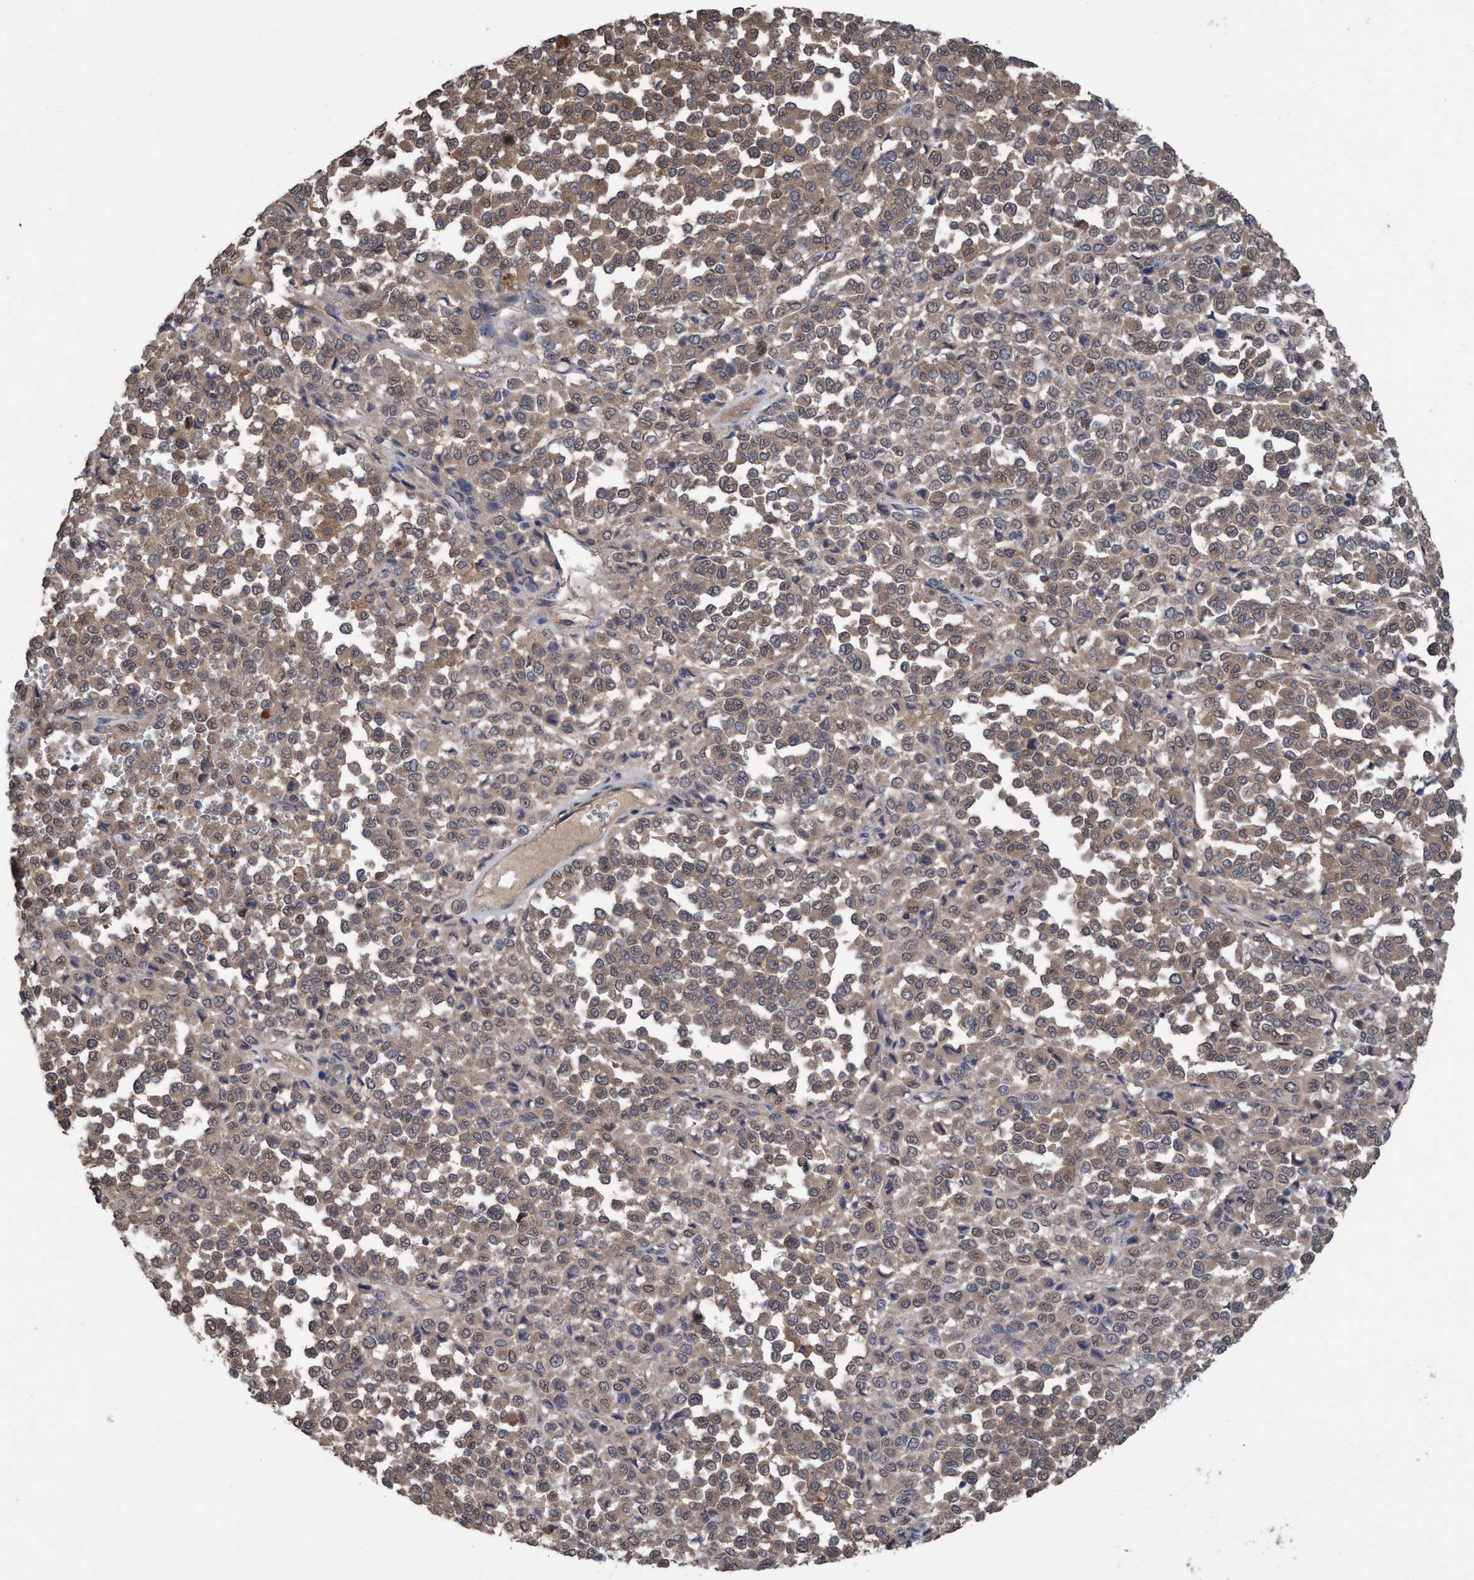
{"staining": {"intensity": "weak", "quantity": ">75%", "location": "cytoplasmic/membranous"}, "tissue": "melanoma", "cell_type": "Tumor cells", "image_type": "cancer", "snomed": [{"axis": "morphology", "description": "Malignant melanoma, Metastatic site"}, {"axis": "topography", "description": "Pancreas"}], "caption": "Malignant melanoma (metastatic site) tissue shows weak cytoplasmic/membranous expression in approximately >75% of tumor cells, visualized by immunohistochemistry.", "gene": "GLOD4", "patient": {"sex": "female", "age": 30}}